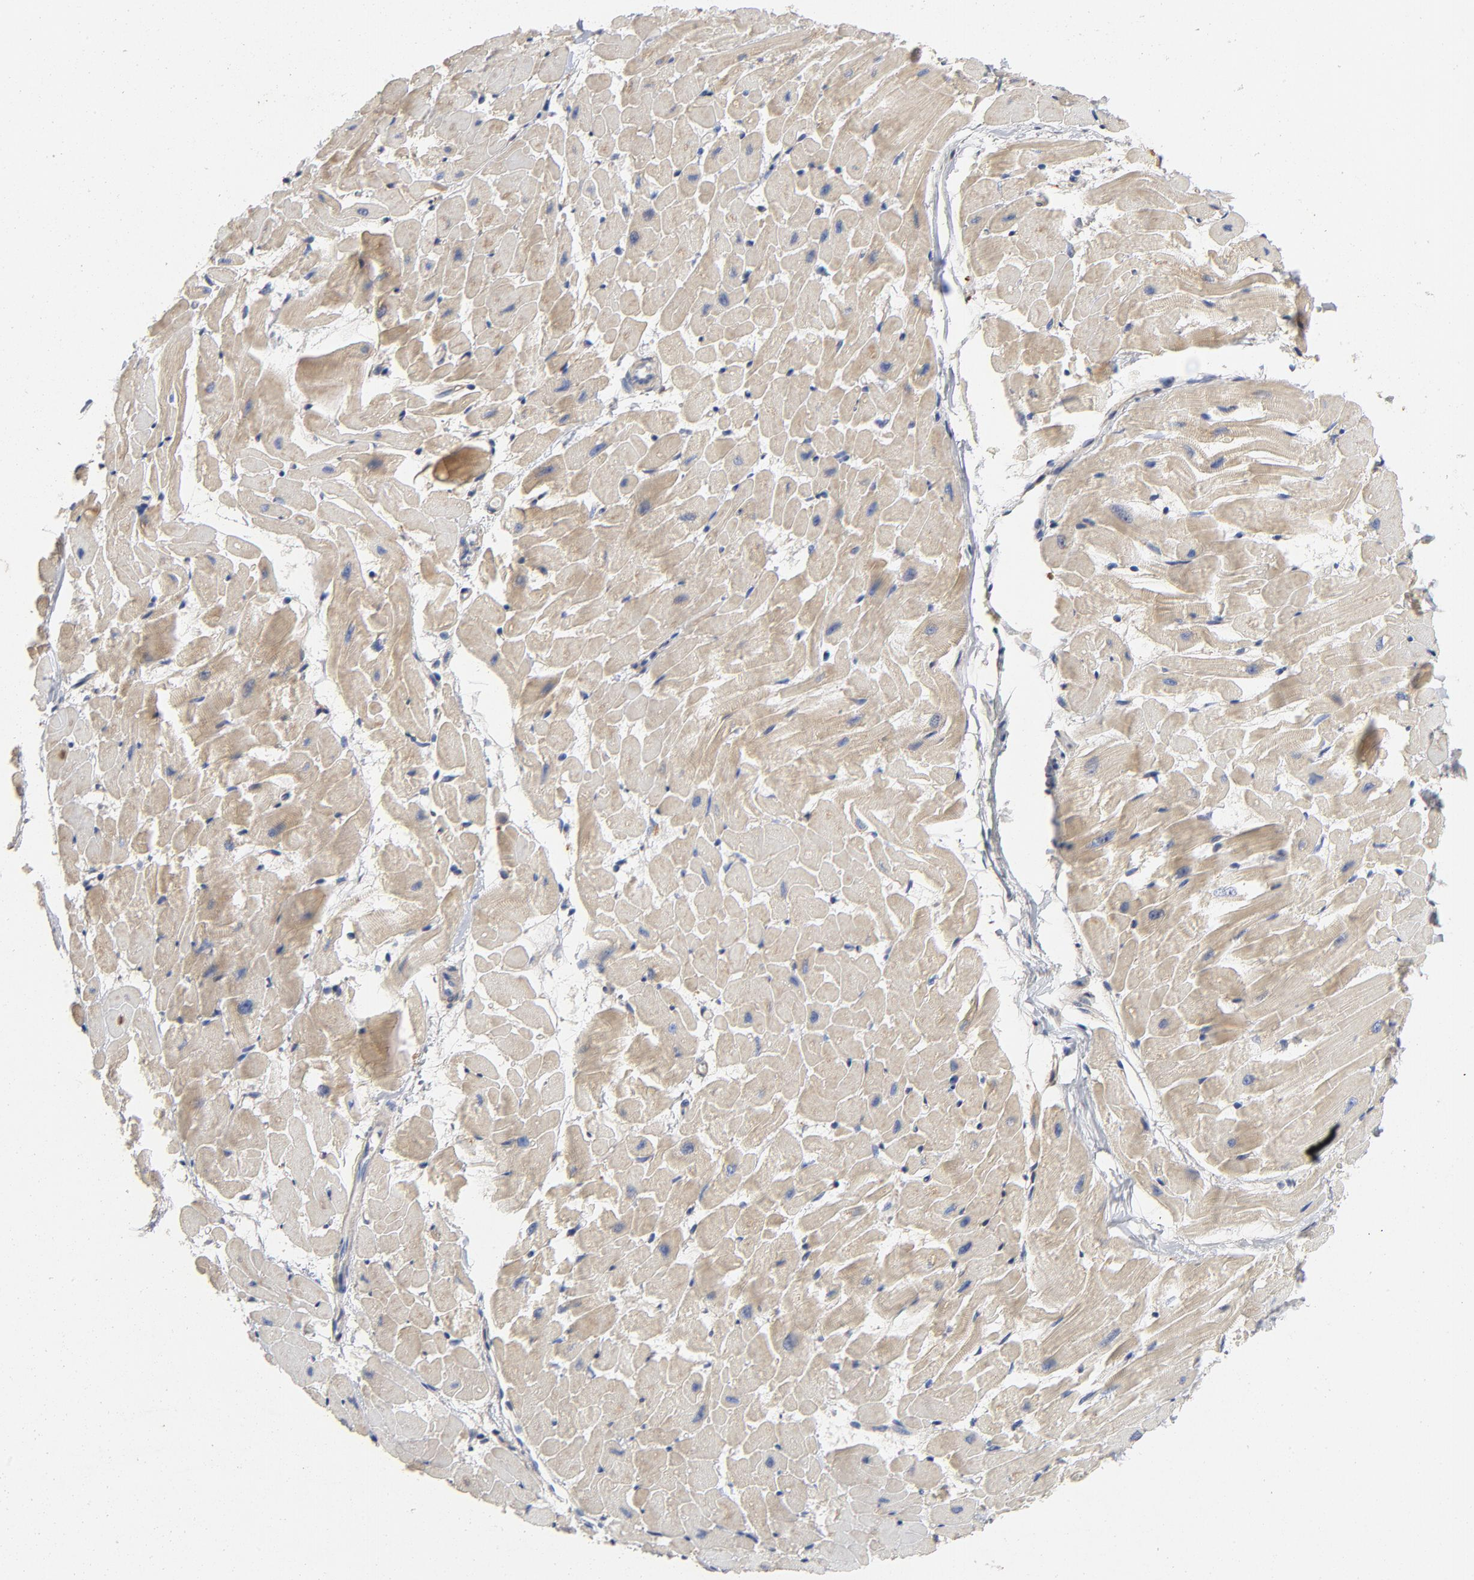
{"staining": {"intensity": "moderate", "quantity": ">75%", "location": "cytoplasmic/membranous"}, "tissue": "heart muscle", "cell_type": "Cardiomyocytes", "image_type": "normal", "snomed": [{"axis": "morphology", "description": "Normal tissue, NOS"}, {"axis": "topography", "description": "Heart"}], "caption": "Immunohistochemistry (IHC) (DAB) staining of normal human heart muscle shows moderate cytoplasmic/membranous protein expression in approximately >75% of cardiomyocytes.", "gene": "CCDC134", "patient": {"sex": "female", "age": 19}}